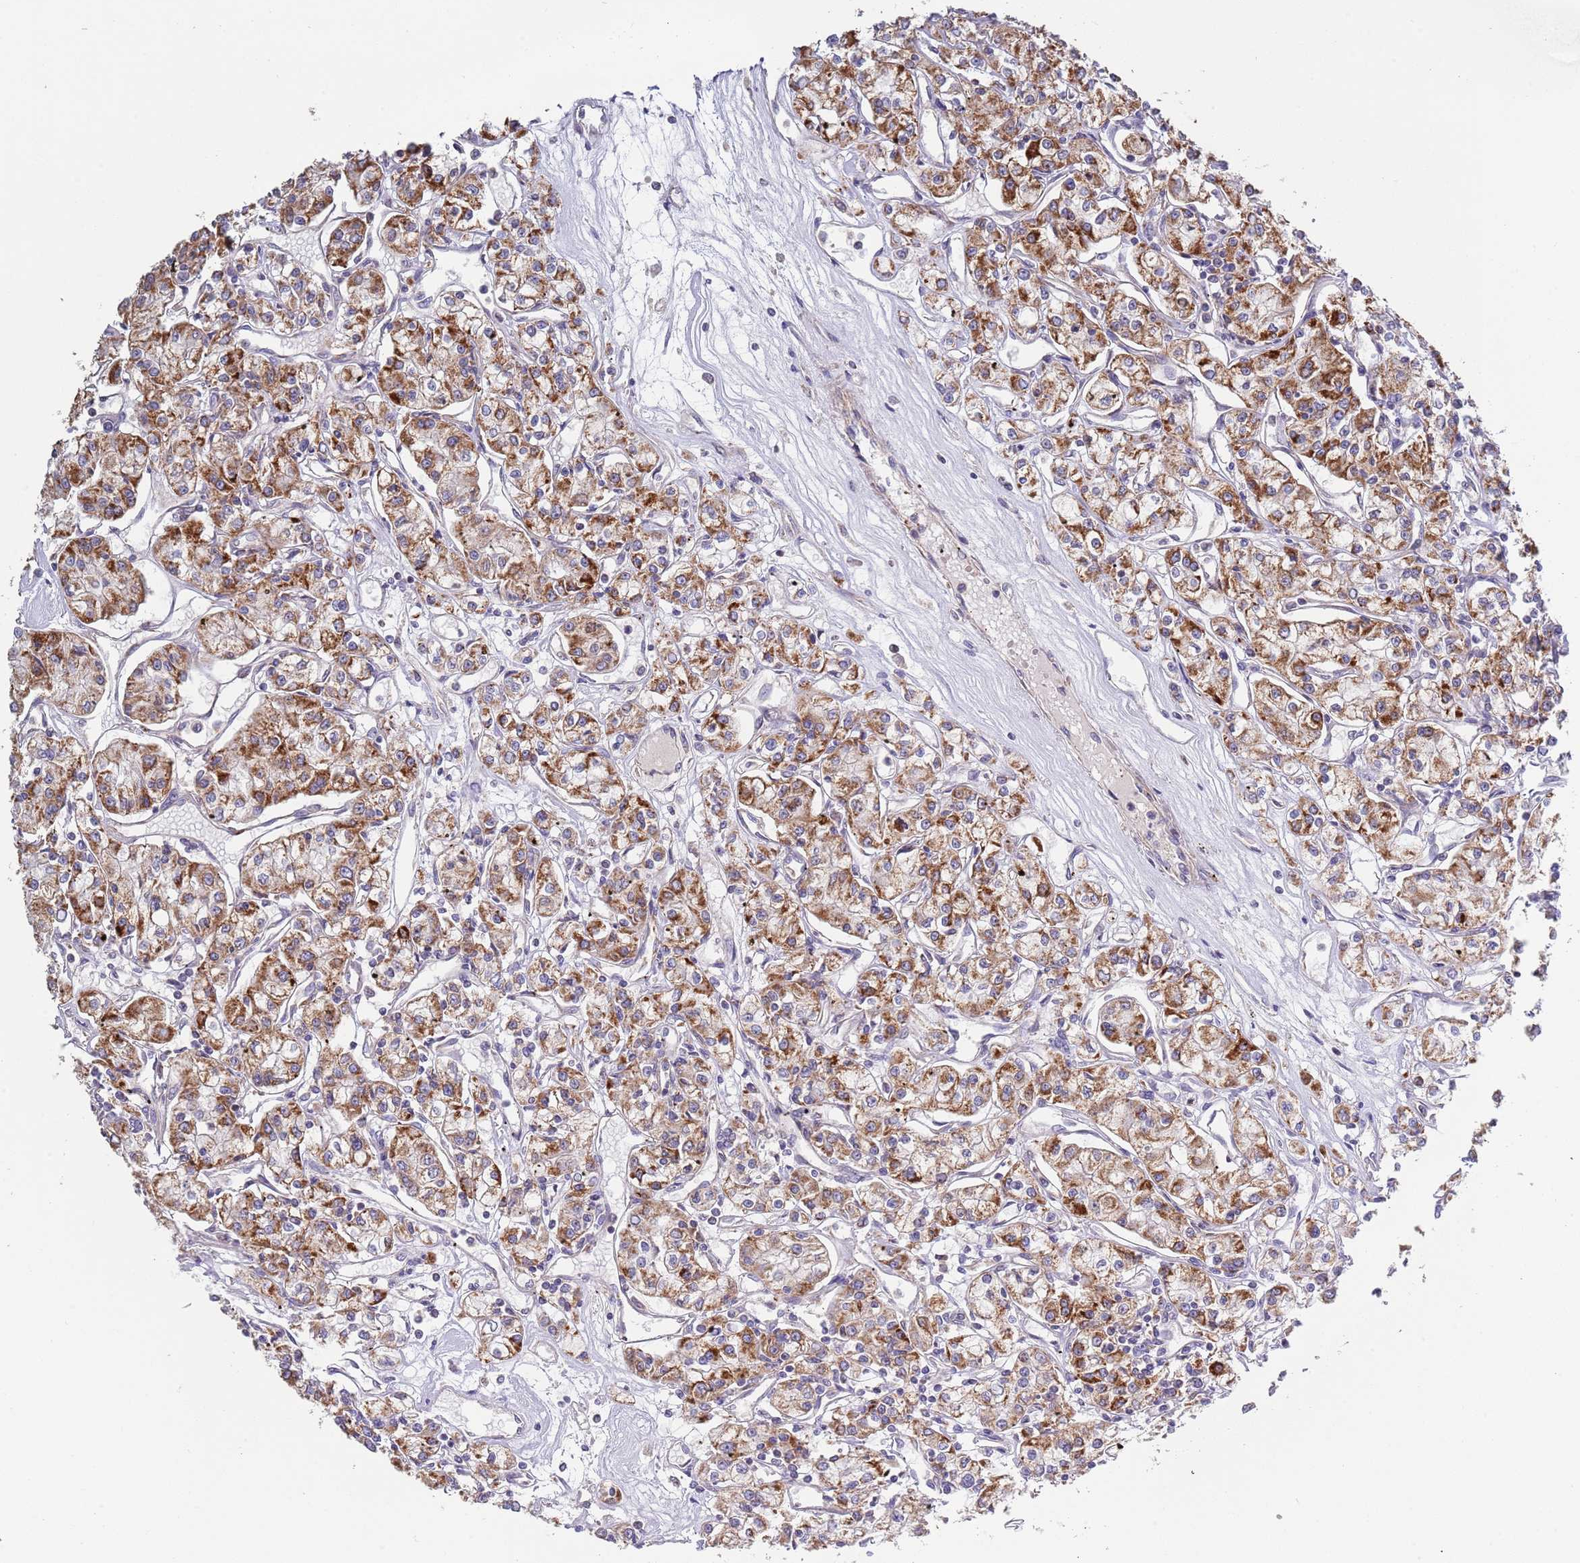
{"staining": {"intensity": "strong", "quantity": "25%-75%", "location": "cytoplasmic/membranous"}, "tissue": "renal cancer", "cell_type": "Tumor cells", "image_type": "cancer", "snomed": [{"axis": "morphology", "description": "Adenocarcinoma, NOS"}, {"axis": "topography", "description": "Kidney"}], "caption": "Tumor cells show high levels of strong cytoplasmic/membranous staining in about 25%-75% of cells in adenocarcinoma (renal). The staining was performed using DAB, with brown indicating positive protein expression. Nuclei are stained blue with hematoxylin.", "gene": "ABCC10", "patient": {"sex": "female", "age": 59}}